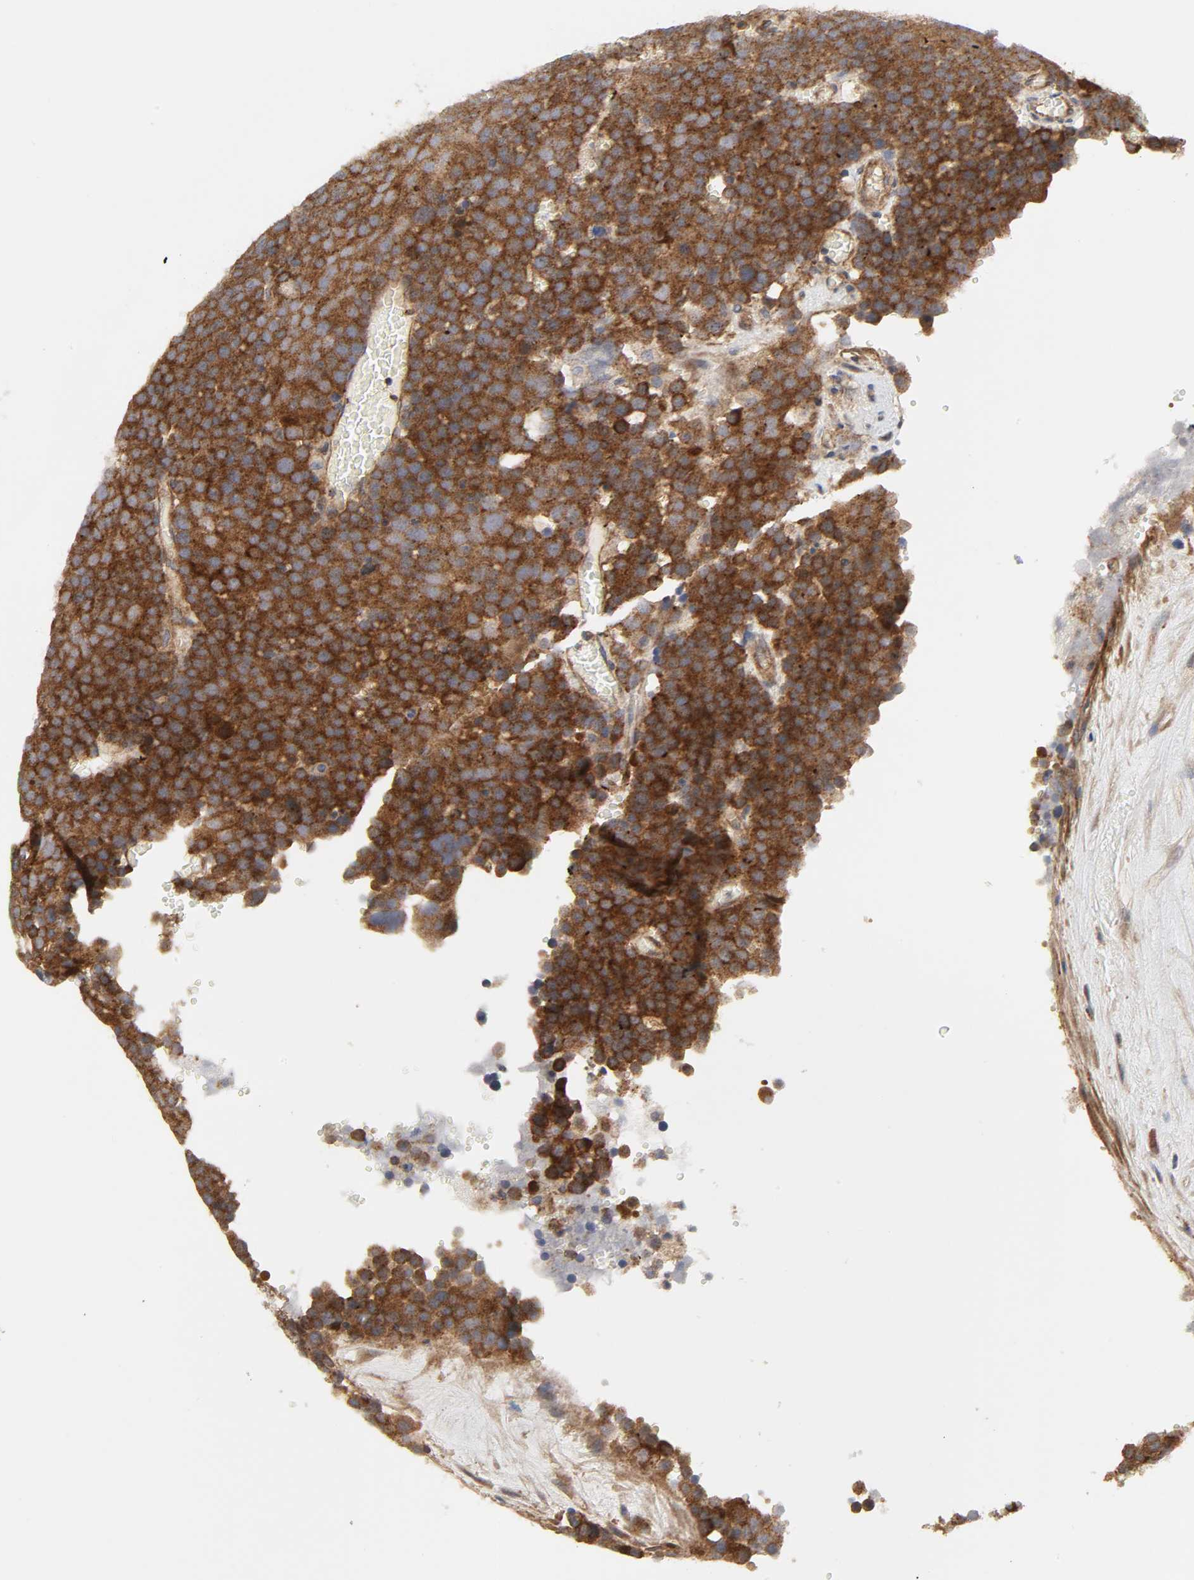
{"staining": {"intensity": "strong", "quantity": ">75%", "location": "cytoplasmic/membranous"}, "tissue": "testis cancer", "cell_type": "Tumor cells", "image_type": "cancer", "snomed": [{"axis": "morphology", "description": "Seminoma, NOS"}, {"axis": "topography", "description": "Testis"}], "caption": "Human testis seminoma stained with a protein marker exhibits strong staining in tumor cells.", "gene": "SH3GLB1", "patient": {"sex": "male", "age": 71}}